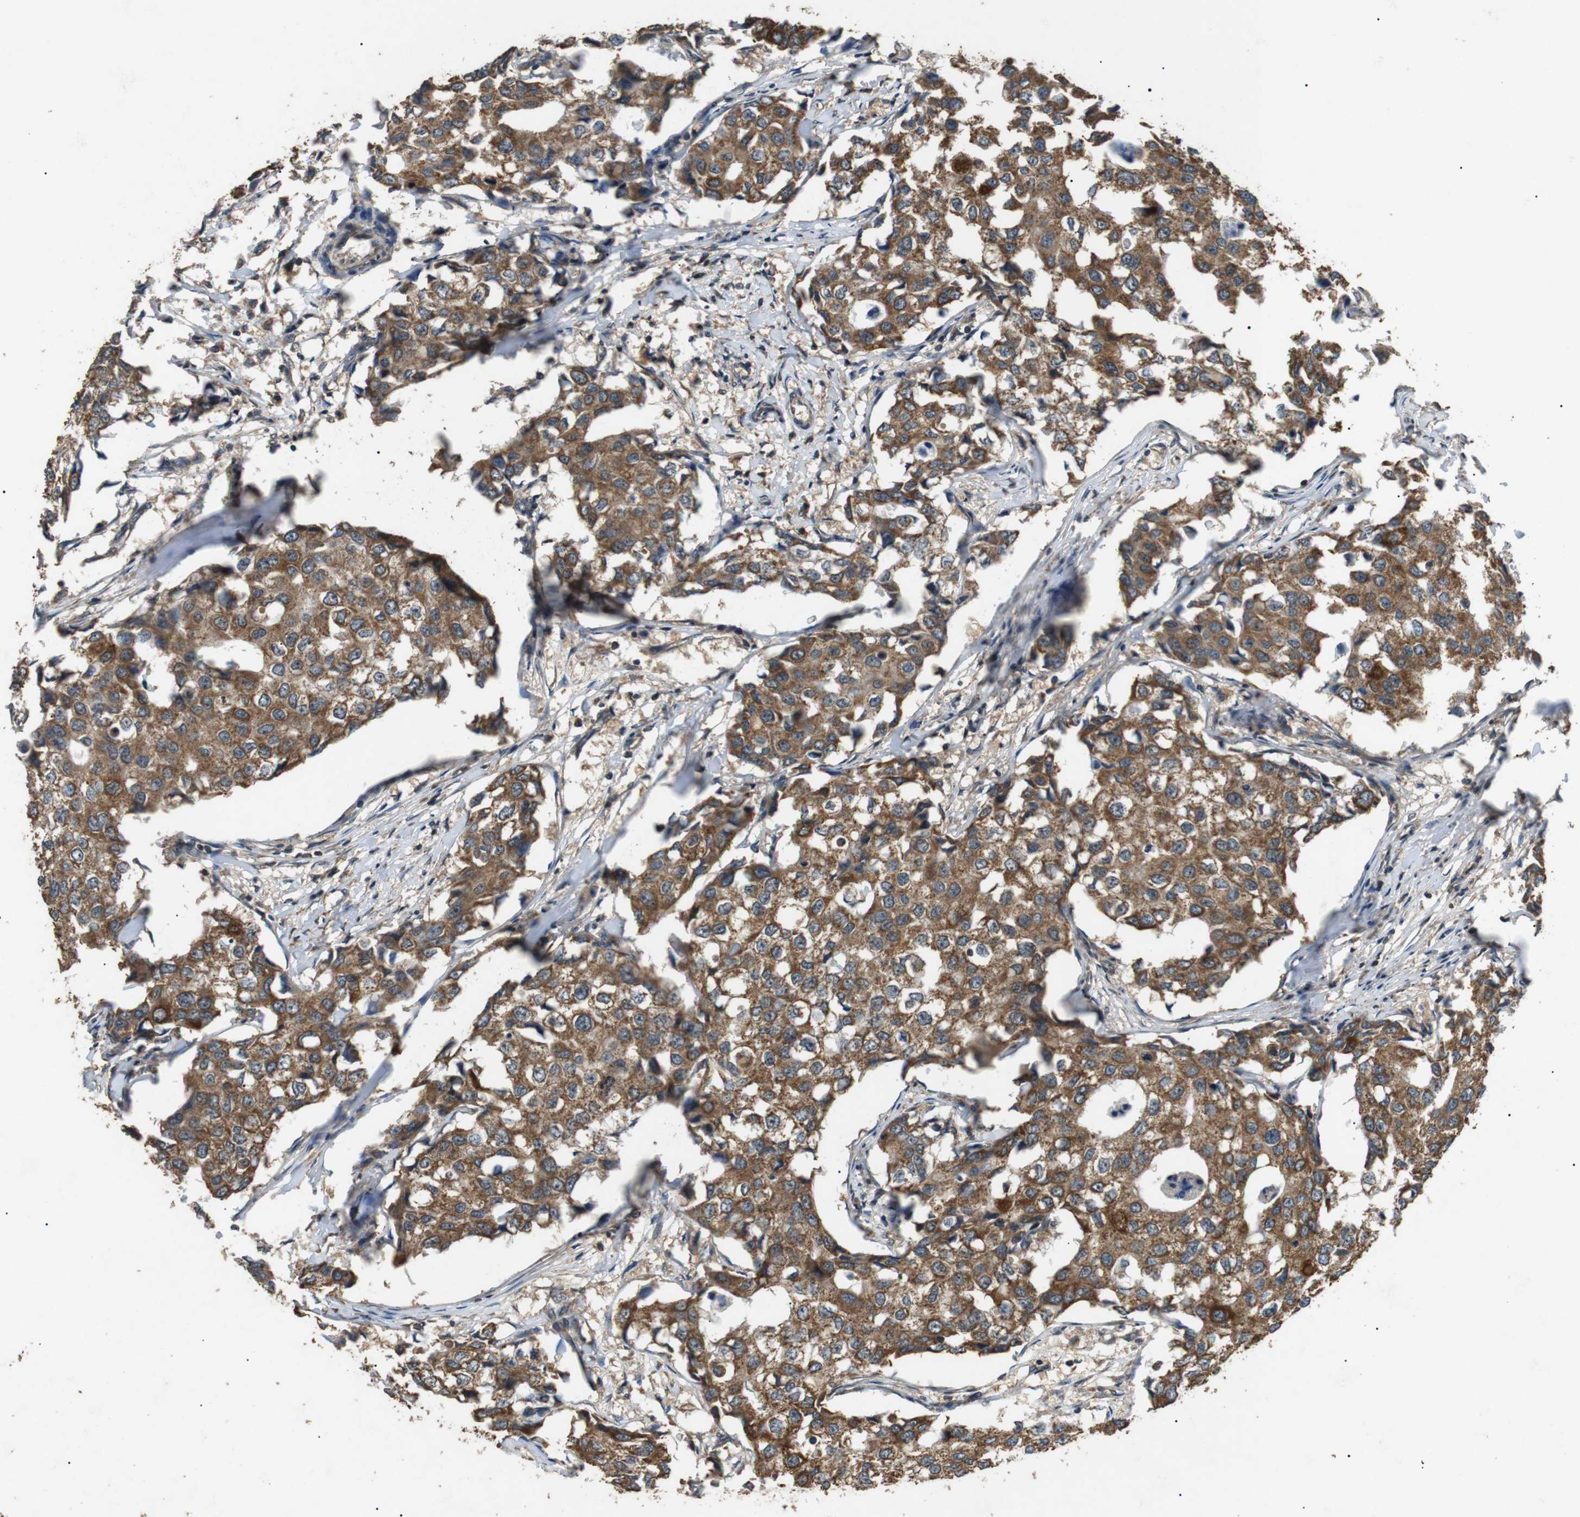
{"staining": {"intensity": "moderate", "quantity": ">75%", "location": "cytoplasmic/membranous"}, "tissue": "breast cancer", "cell_type": "Tumor cells", "image_type": "cancer", "snomed": [{"axis": "morphology", "description": "Duct carcinoma"}, {"axis": "topography", "description": "Breast"}], "caption": "An image of human breast cancer (intraductal carcinoma) stained for a protein exhibits moderate cytoplasmic/membranous brown staining in tumor cells. (IHC, brightfield microscopy, high magnification).", "gene": "TBC1D15", "patient": {"sex": "female", "age": 27}}